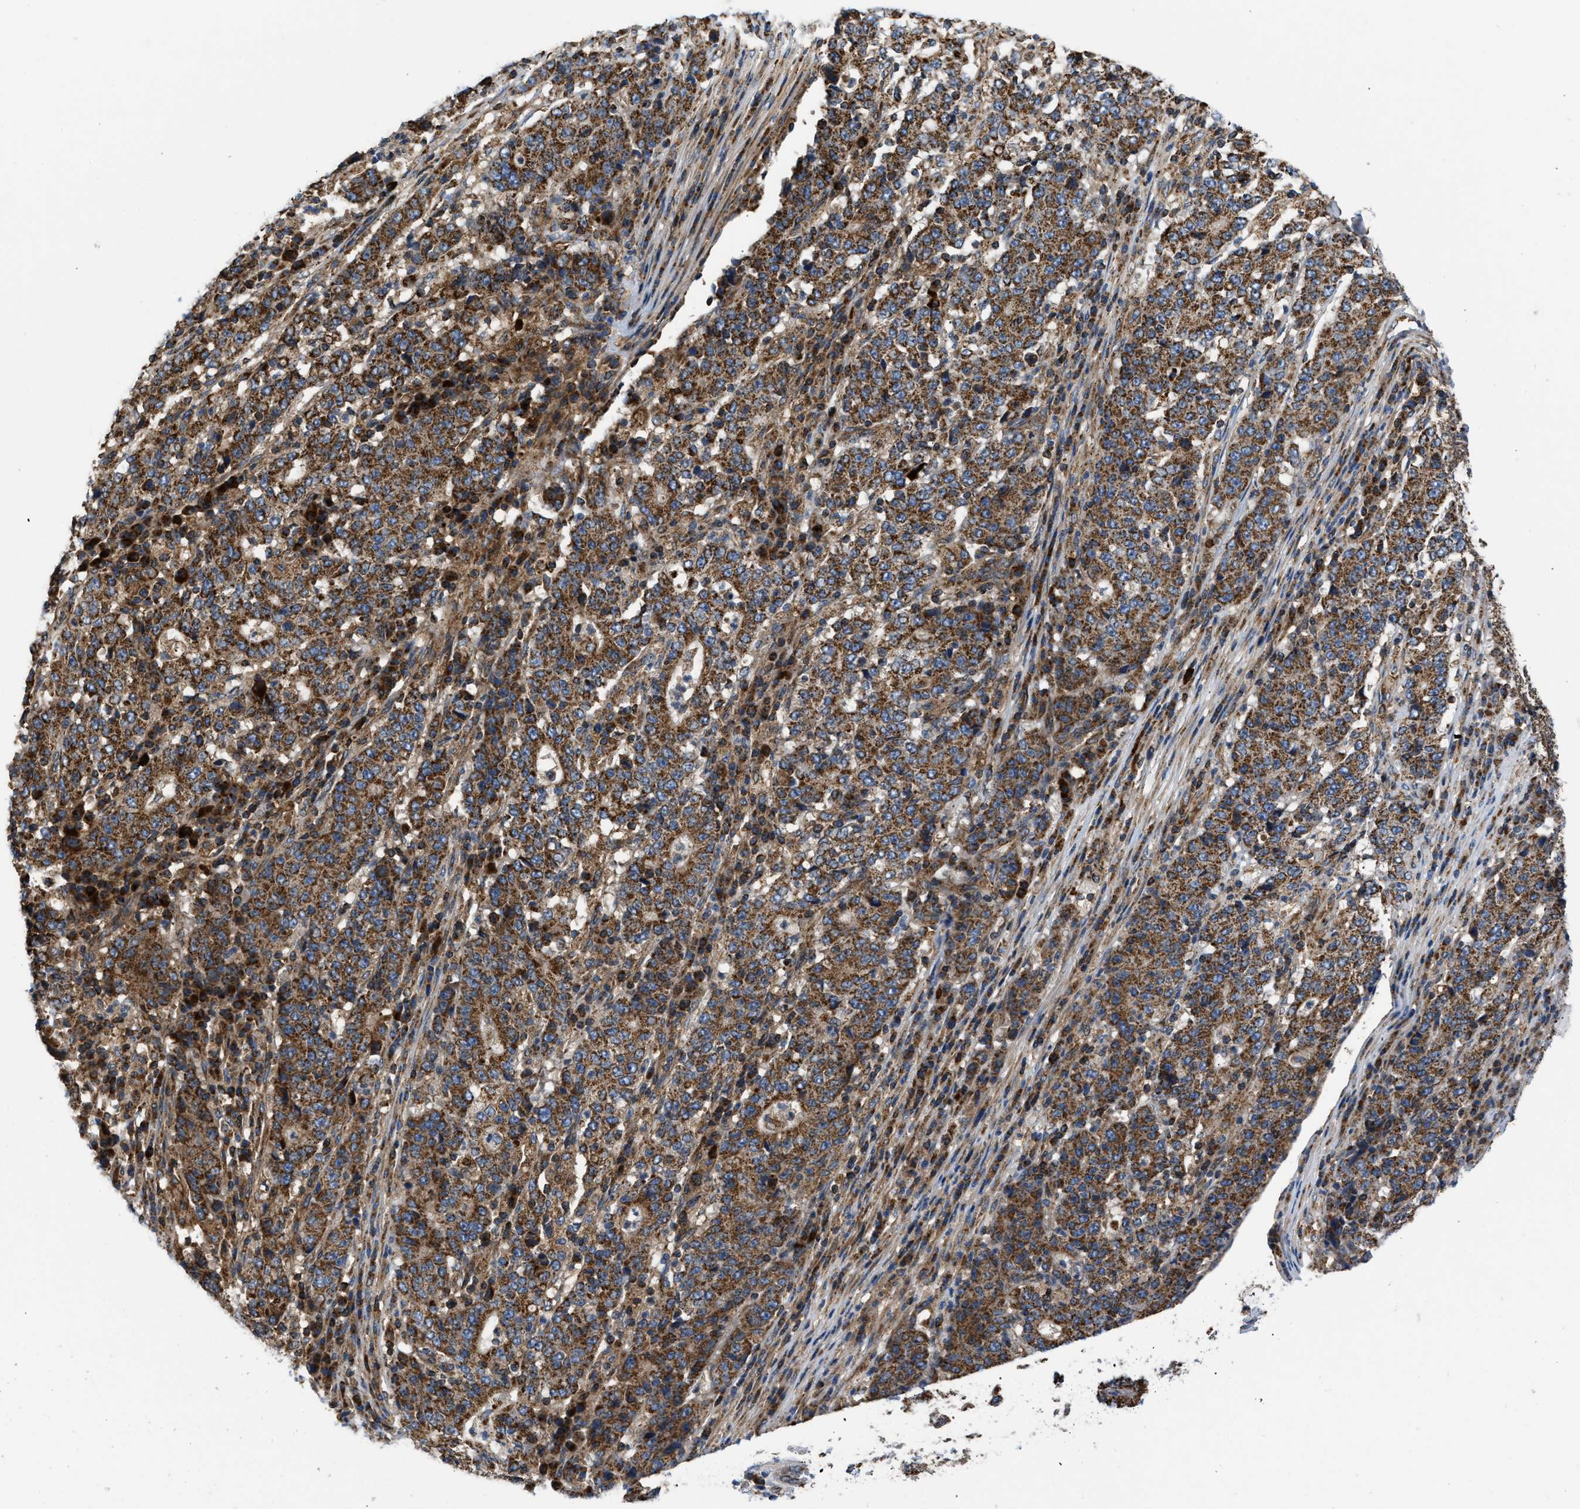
{"staining": {"intensity": "strong", "quantity": ">75%", "location": "cytoplasmic/membranous"}, "tissue": "stomach cancer", "cell_type": "Tumor cells", "image_type": "cancer", "snomed": [{"axis": "morphology", "description": "Adenocarcinoma, NOS"}, {"axis": "topography", "description": "Stomach"}], "caption": "A high amount of strong cytoplasmic/membranous staining is identified in approximately >75% of tumor cells in stomach cancer tissue.", "gene": "OPTN", "patient": {"sex": "female", "age": 65}}